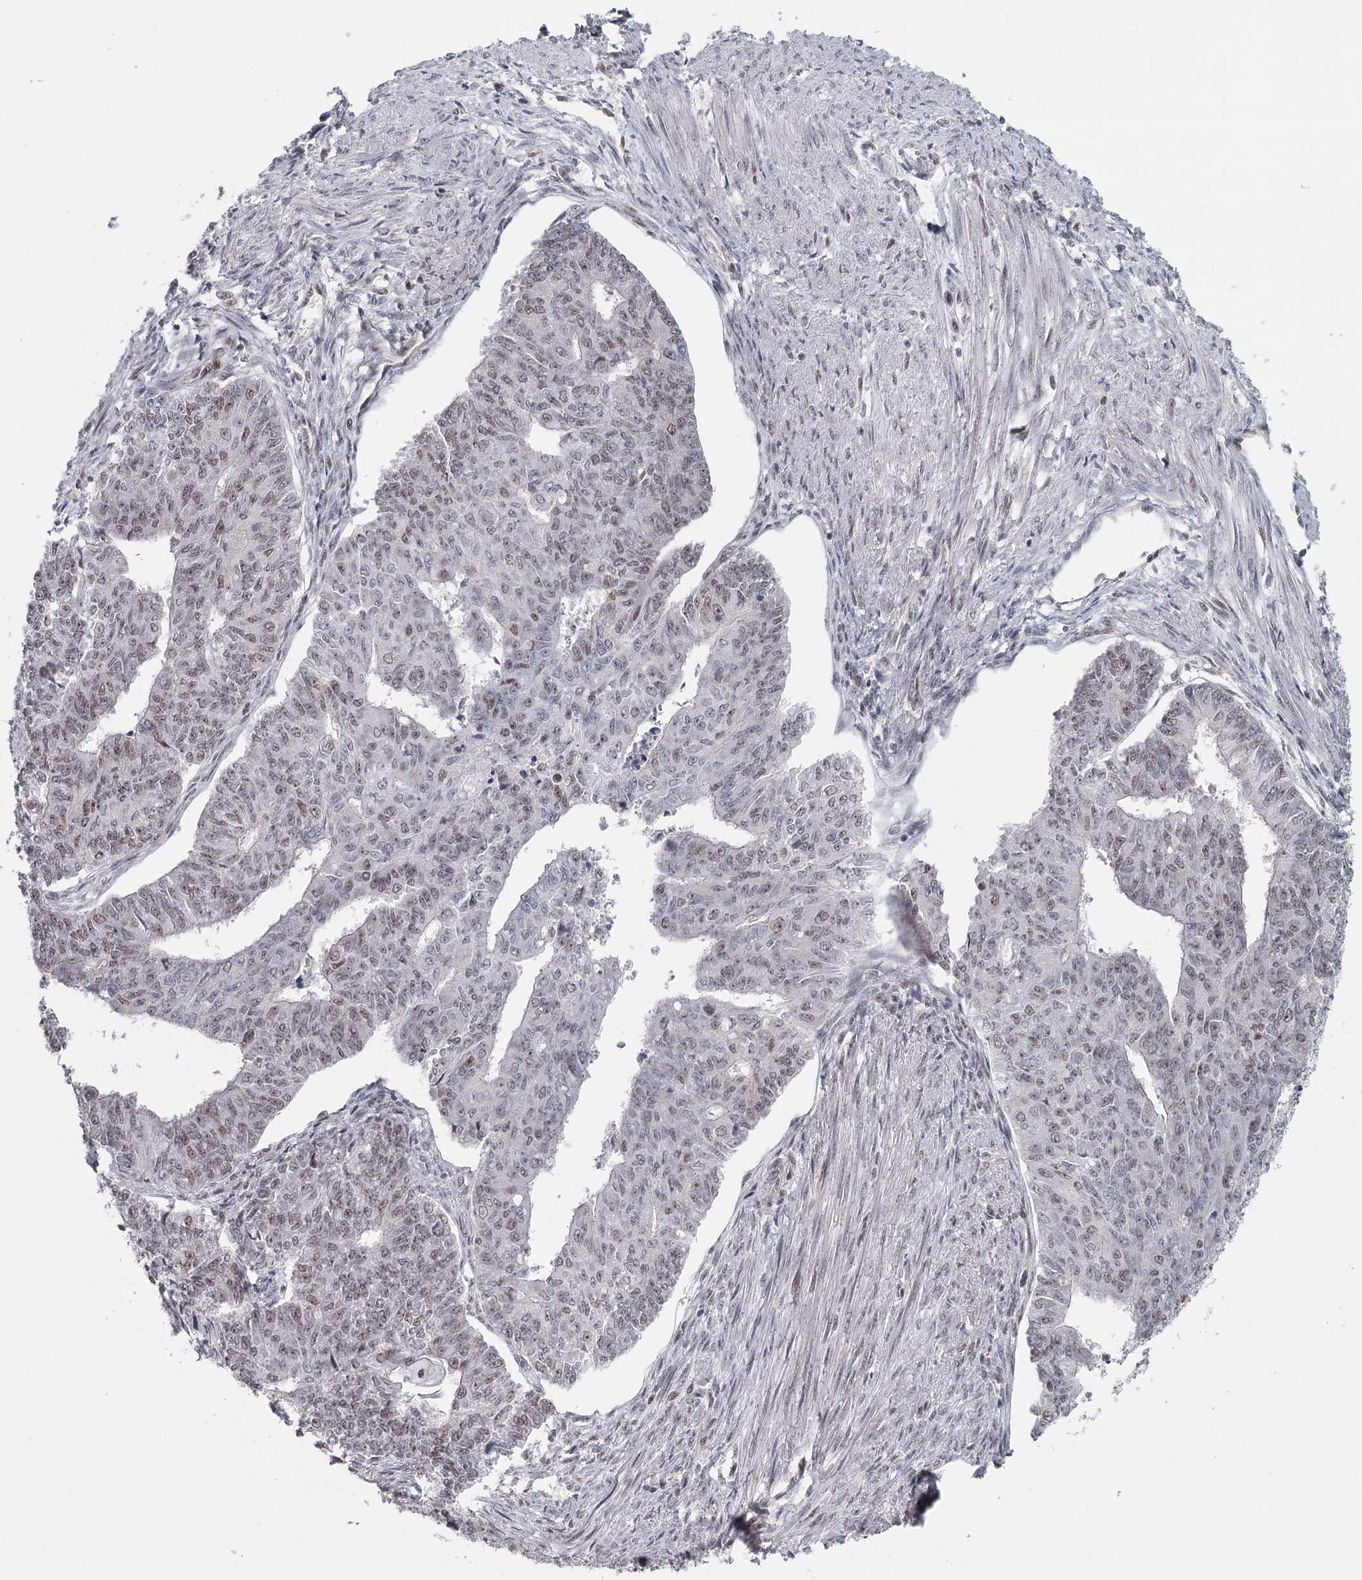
{"staining": {"intensity": "weak", "quantity": ">75%", "location": "nuclear"}, "tissue": "endometrial cancer", "cell_type": "Tumor cells", "image_type": "cancer", "snomed": [{"axis": "morphology", "description": "Adenocarcinoma, NOS"}, {"axis": "topography", "description": "Endometrium"}], "caption": "Endometrial cancer tissue reveals weak nuclear positivity in about >75% of tumor cells, visualized by immunohistochemistry.", "gene": "FAM13C", "patient": {"sex": "female", "age": 32}}